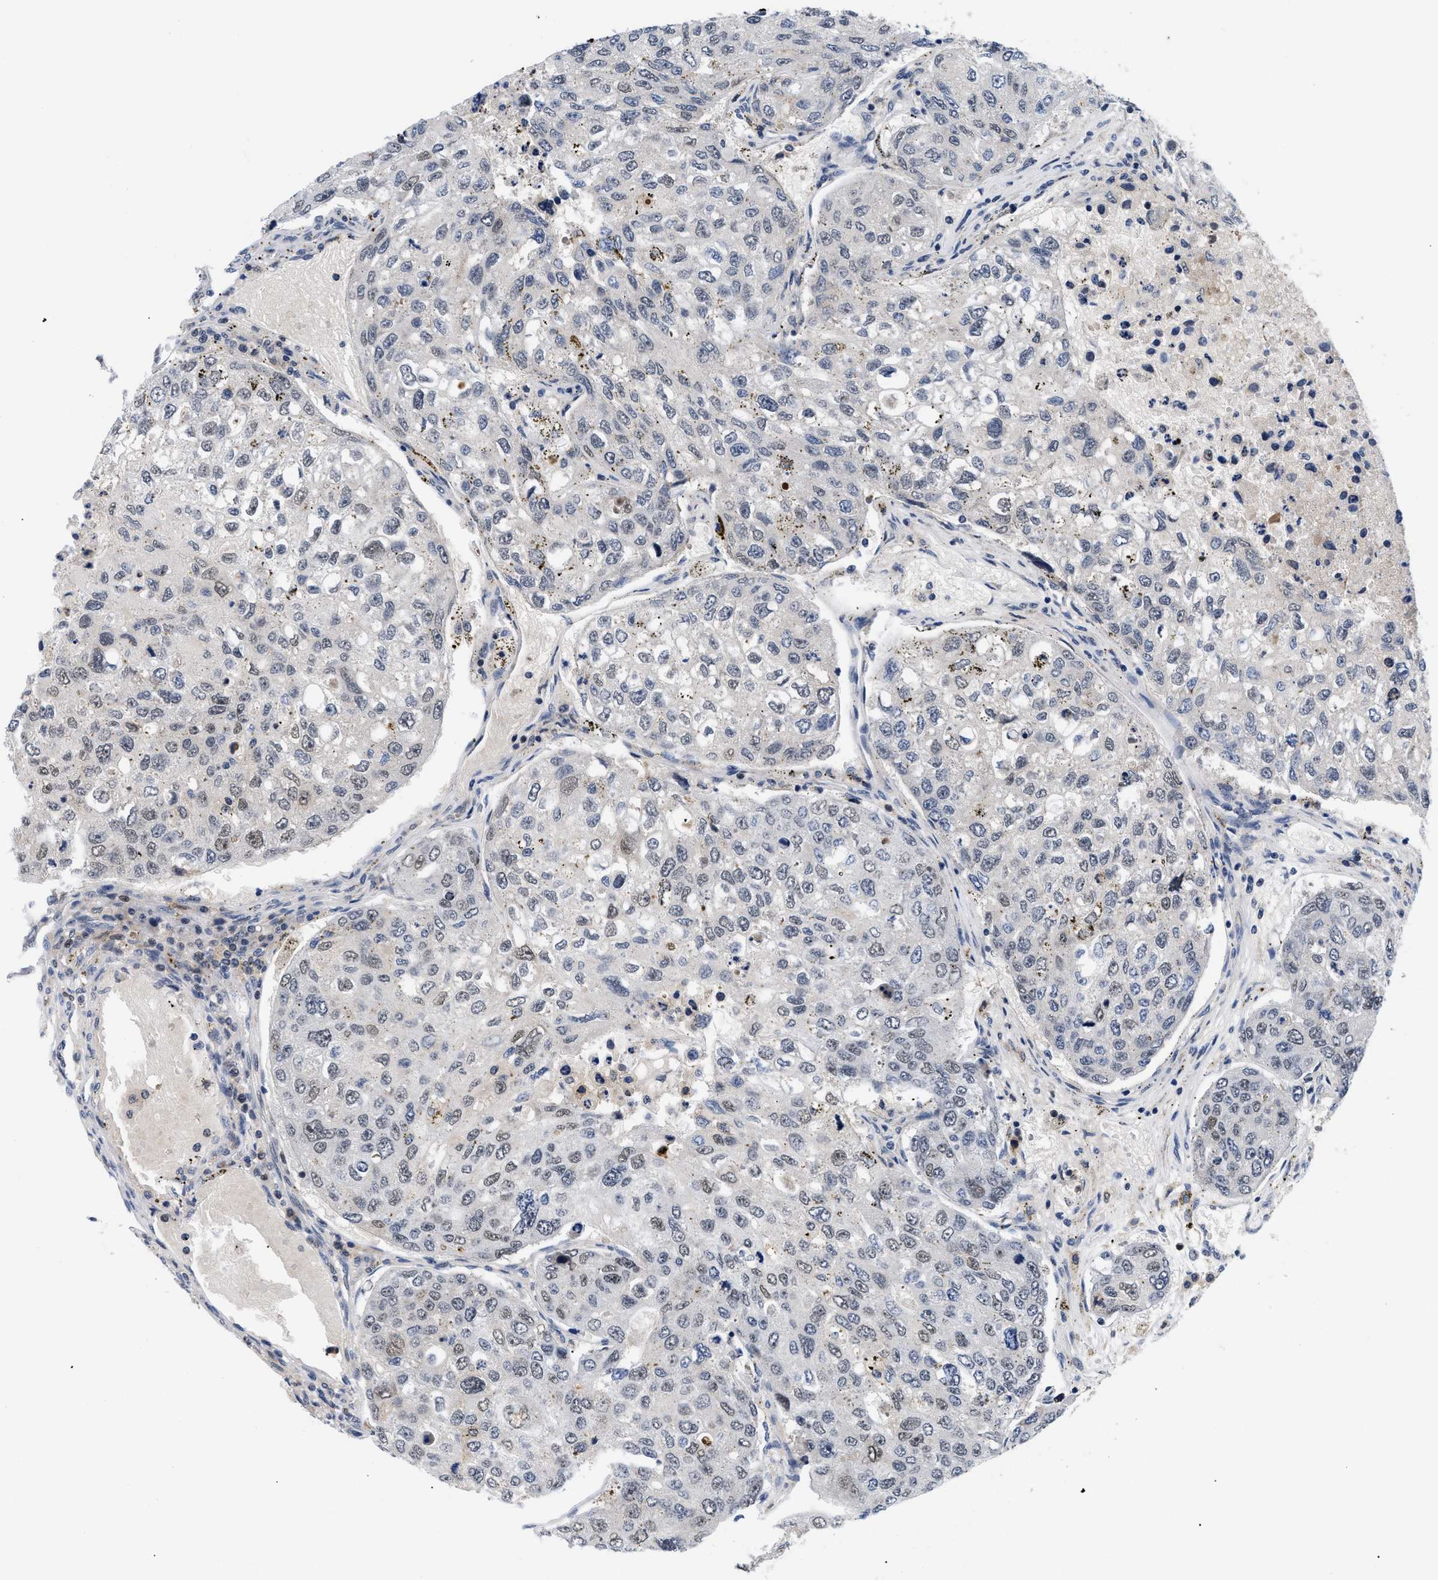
{"staining": {"intensity": "moderate", "quantity": "25%-75%", "location": "nuclear"}, "tissue": "urothelial cancer", "cell_type": "Tumor cells", "image_type": "cancer", "snomed": [{"axis": "morphology", "description": "Urothelial carcinoma, High grade"}, {"axis": "topography", "description": "Lymph node"}, {"axis": "topography", "description": "Urinary bladder"}], "caption": "Immunohistochemistry image of urothelial cancer stained for a protein (brown), which shows medium levels of moderate nuclear expression in approximately 25%-75% of tumor cells.", "gene": "PITHD1", "patient": {"sex": "male", "age": 51}}